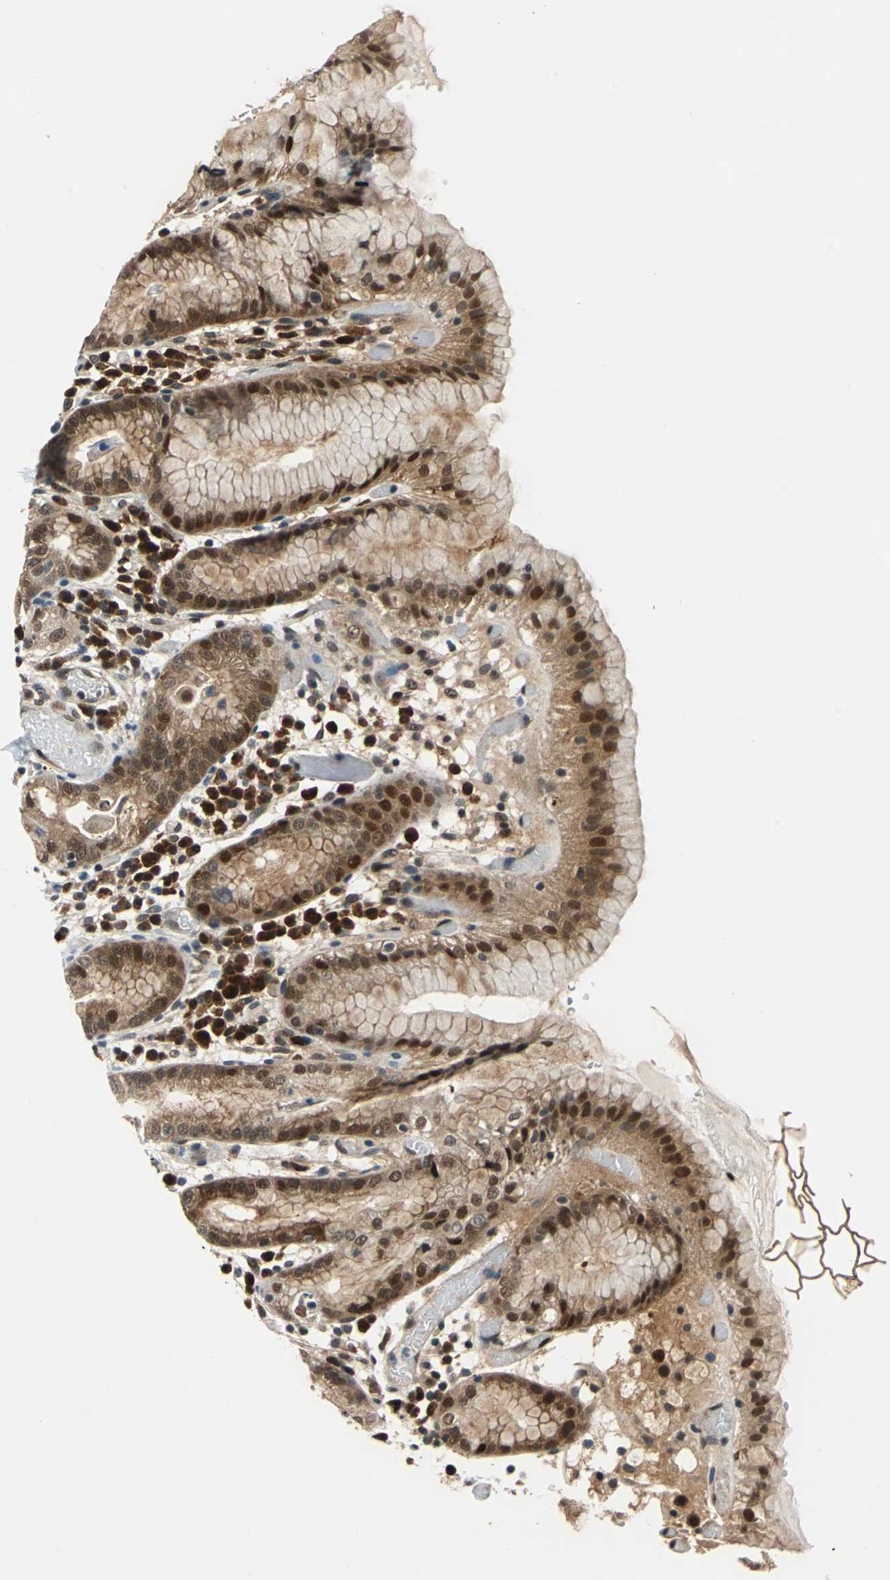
{"staining": {"intensity": "moderate", "quantity": ">75%", "location": "cytoplasmic/membranous,nuclear"}, "tissue": "stomach", "cell_type": "Glandular cells", "image_type": "normal", "snomed": [{"axis": "morphology", "description": "Normal tissue, NOS"}, {"axis": "topography", "description": "Stomach"}, {"axis": "topography", "description": "Stomach, lower"}], "caption": "IHC of benign stomach shows medium levels of moderate cytoplasmic/membranous,nuclear expression in approximately >75% of glandular cells.", "gene": "POLR3K", "patient": {"sex": "female", "age": 75}}